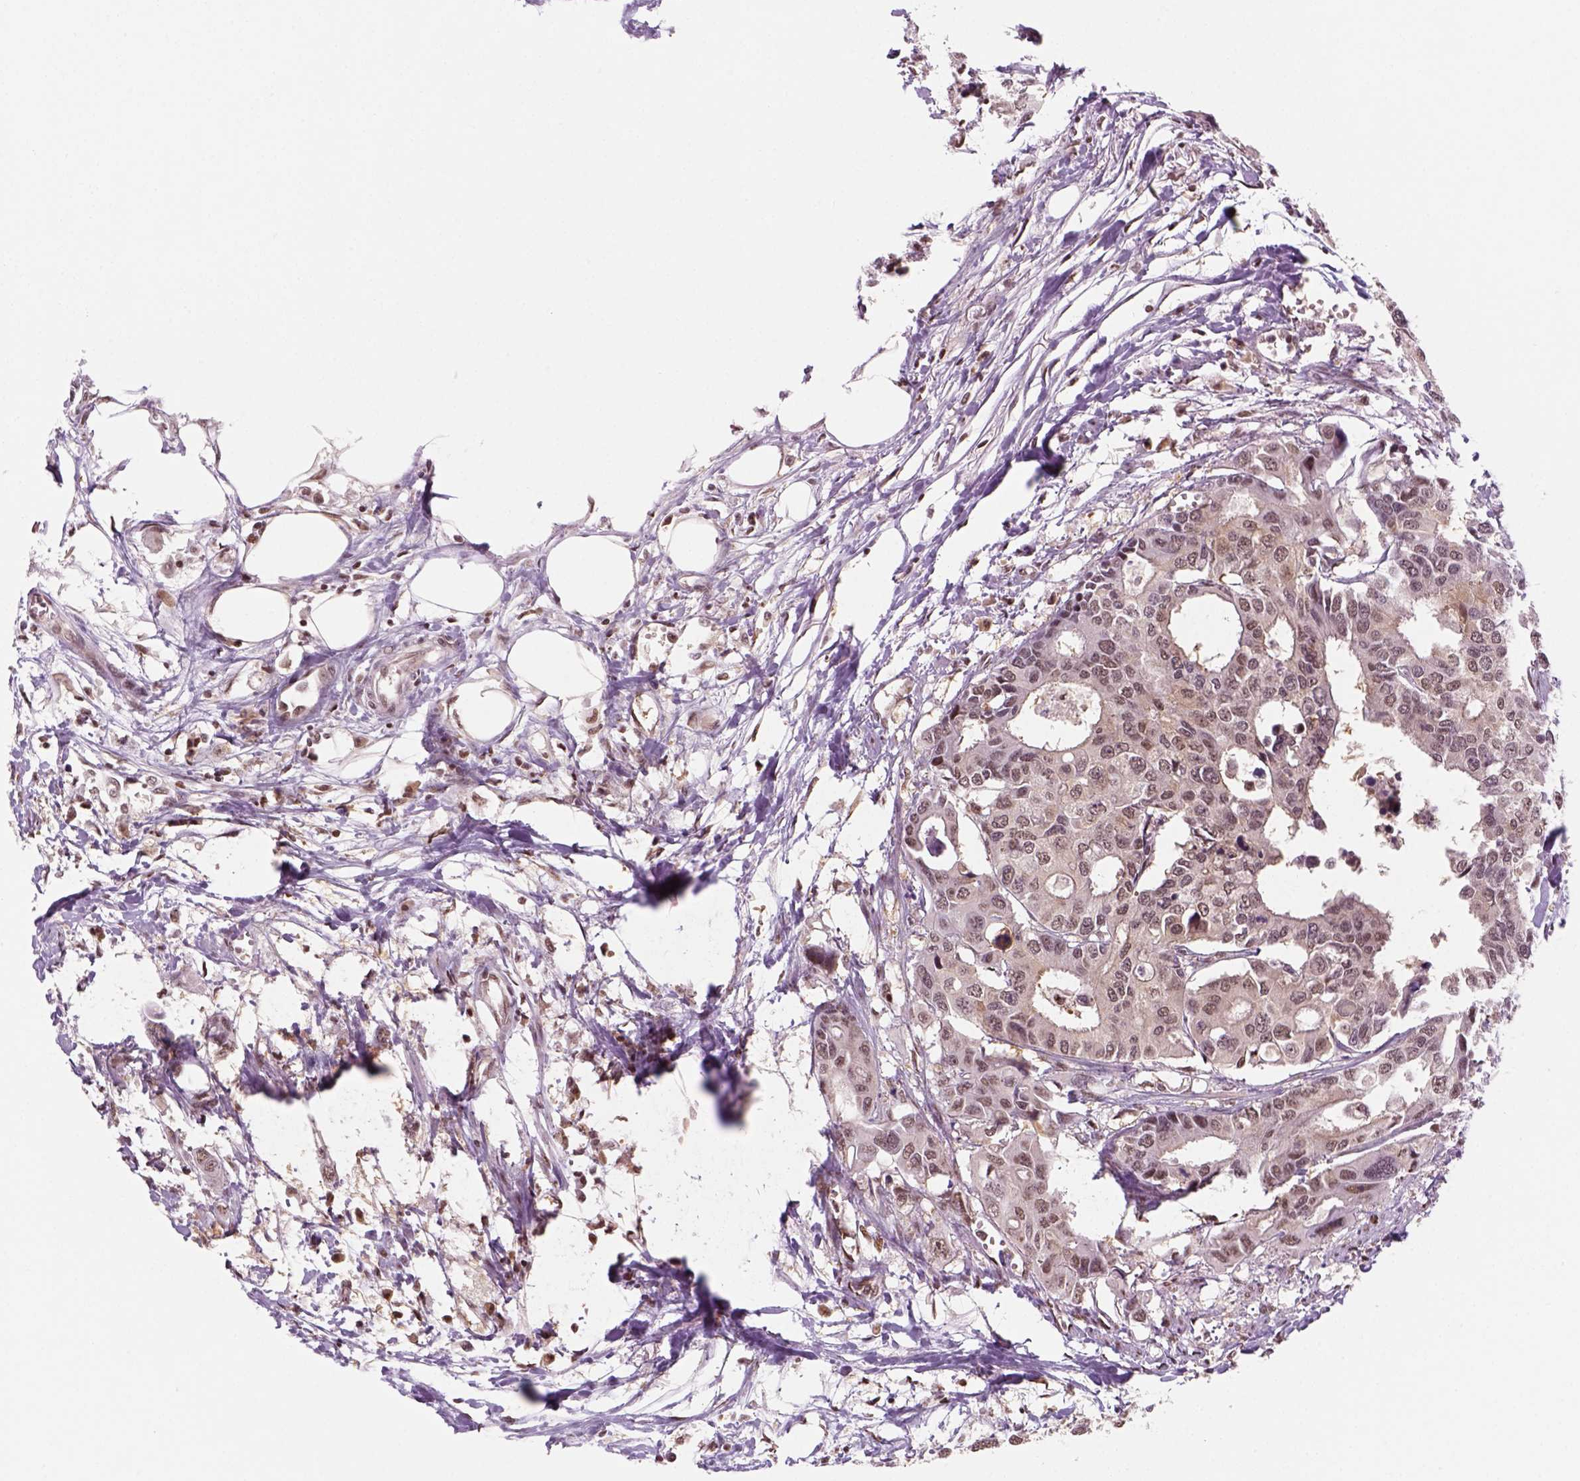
{"staining": {"intensity": "weak", "quantity": ">75%", "location": "nuclear"}, "tissue": "colorectal cancer", "cell_type": "Tumor cells", "image_type": "cancer", "snomed": [{"axis": "morphology", "description": "Adenocarcinoma, NOS"}, {"axis": "topography", "description": "Colon"}], "caption": "This image shows IHC staining of colorectal adenocarcinoma, with low weak nuclear expression in about >75% of tumor cells.", "gene": "GOT1", "patient": {"sex": "male", "age": 77}}